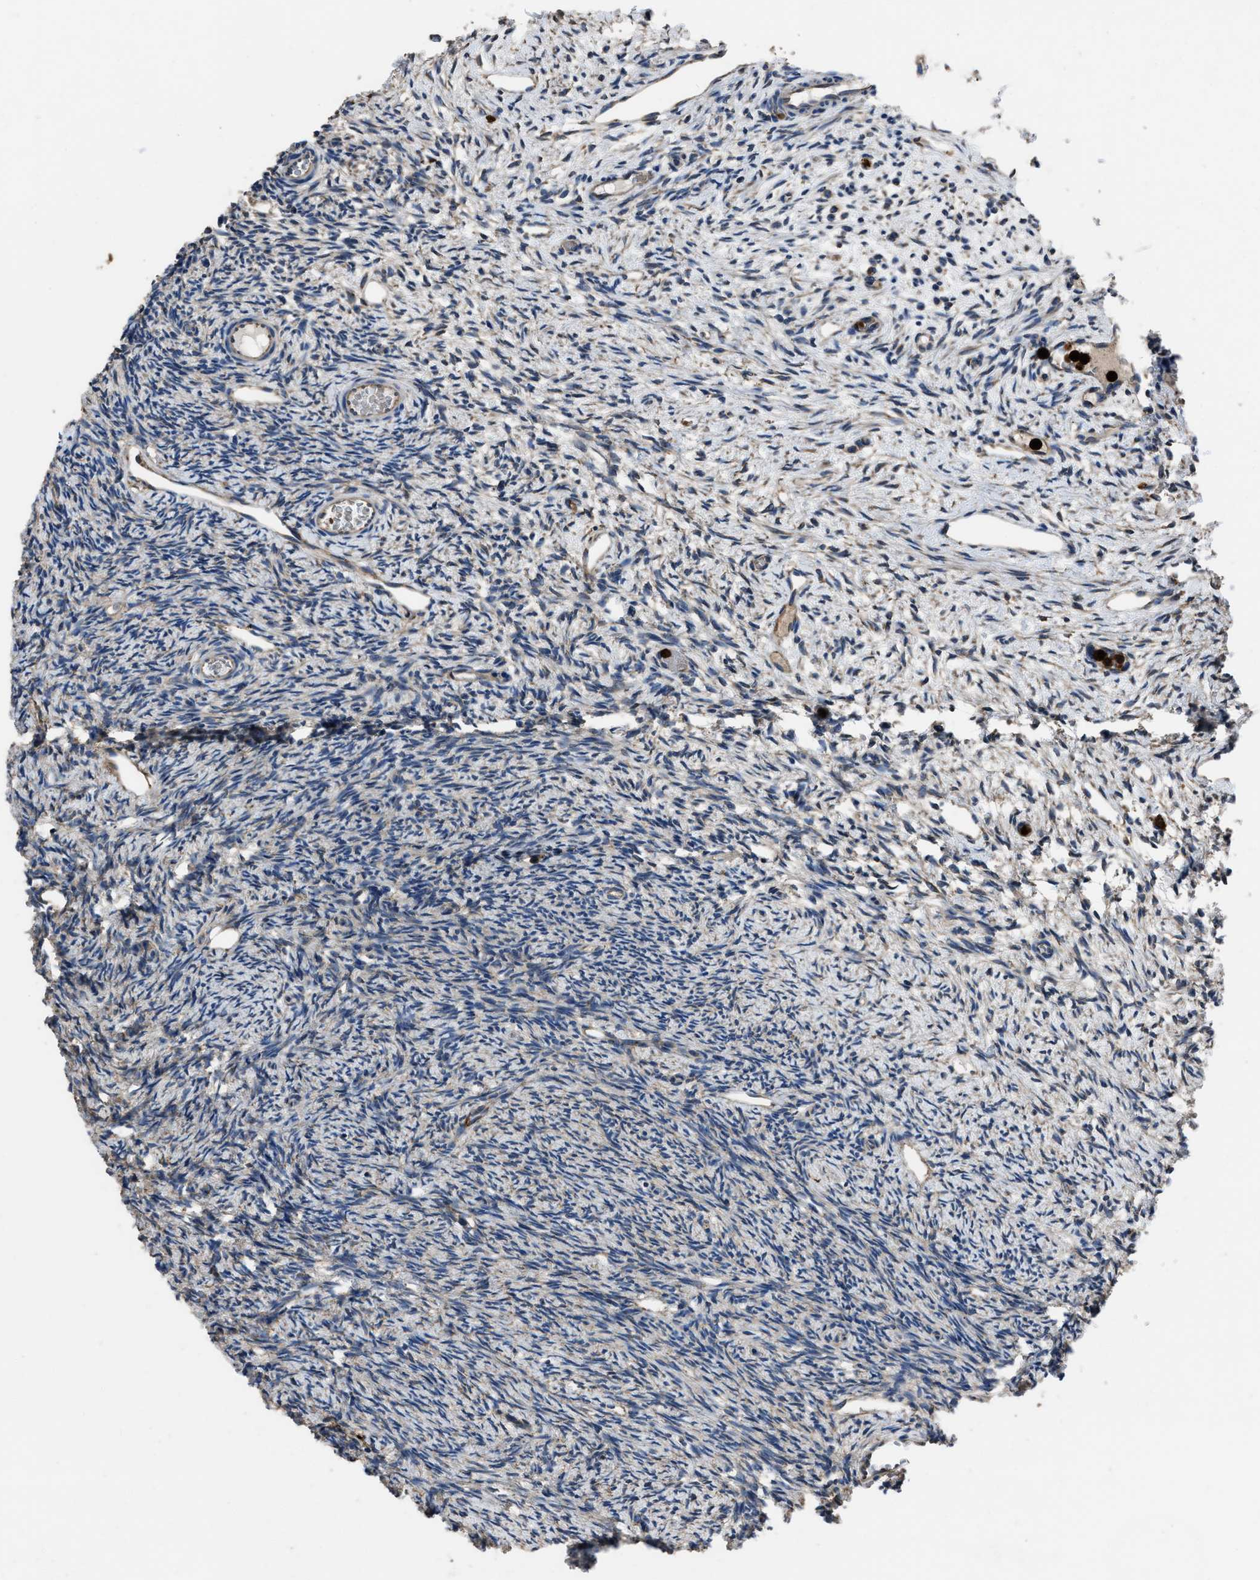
{"staining": {"intensity": "weak", "quantity": ">75%", "location": "cytoplasmic/membranous"}, "tissue": "ovary", "cell_type": "Follicle cells", "image_type": "normal", "snomed": [{"axis": "morphology", "description": "Normal tissue, NOS"}, {"axis": "topography", "description": "Ovary"}], "caption": "A photomicrograph of ovary stained for a protein reveals weak cytoplasmic/membranous brown staining in follicle cells. The staining is performed using DAB (3,3'-diaminobenzidine) brown chromogen to label protein expression. The nuclei are counter-stained blue using hematoxylin.", "gene": "ANGPT1", "patient": {"sex": "female", "age": 33}}